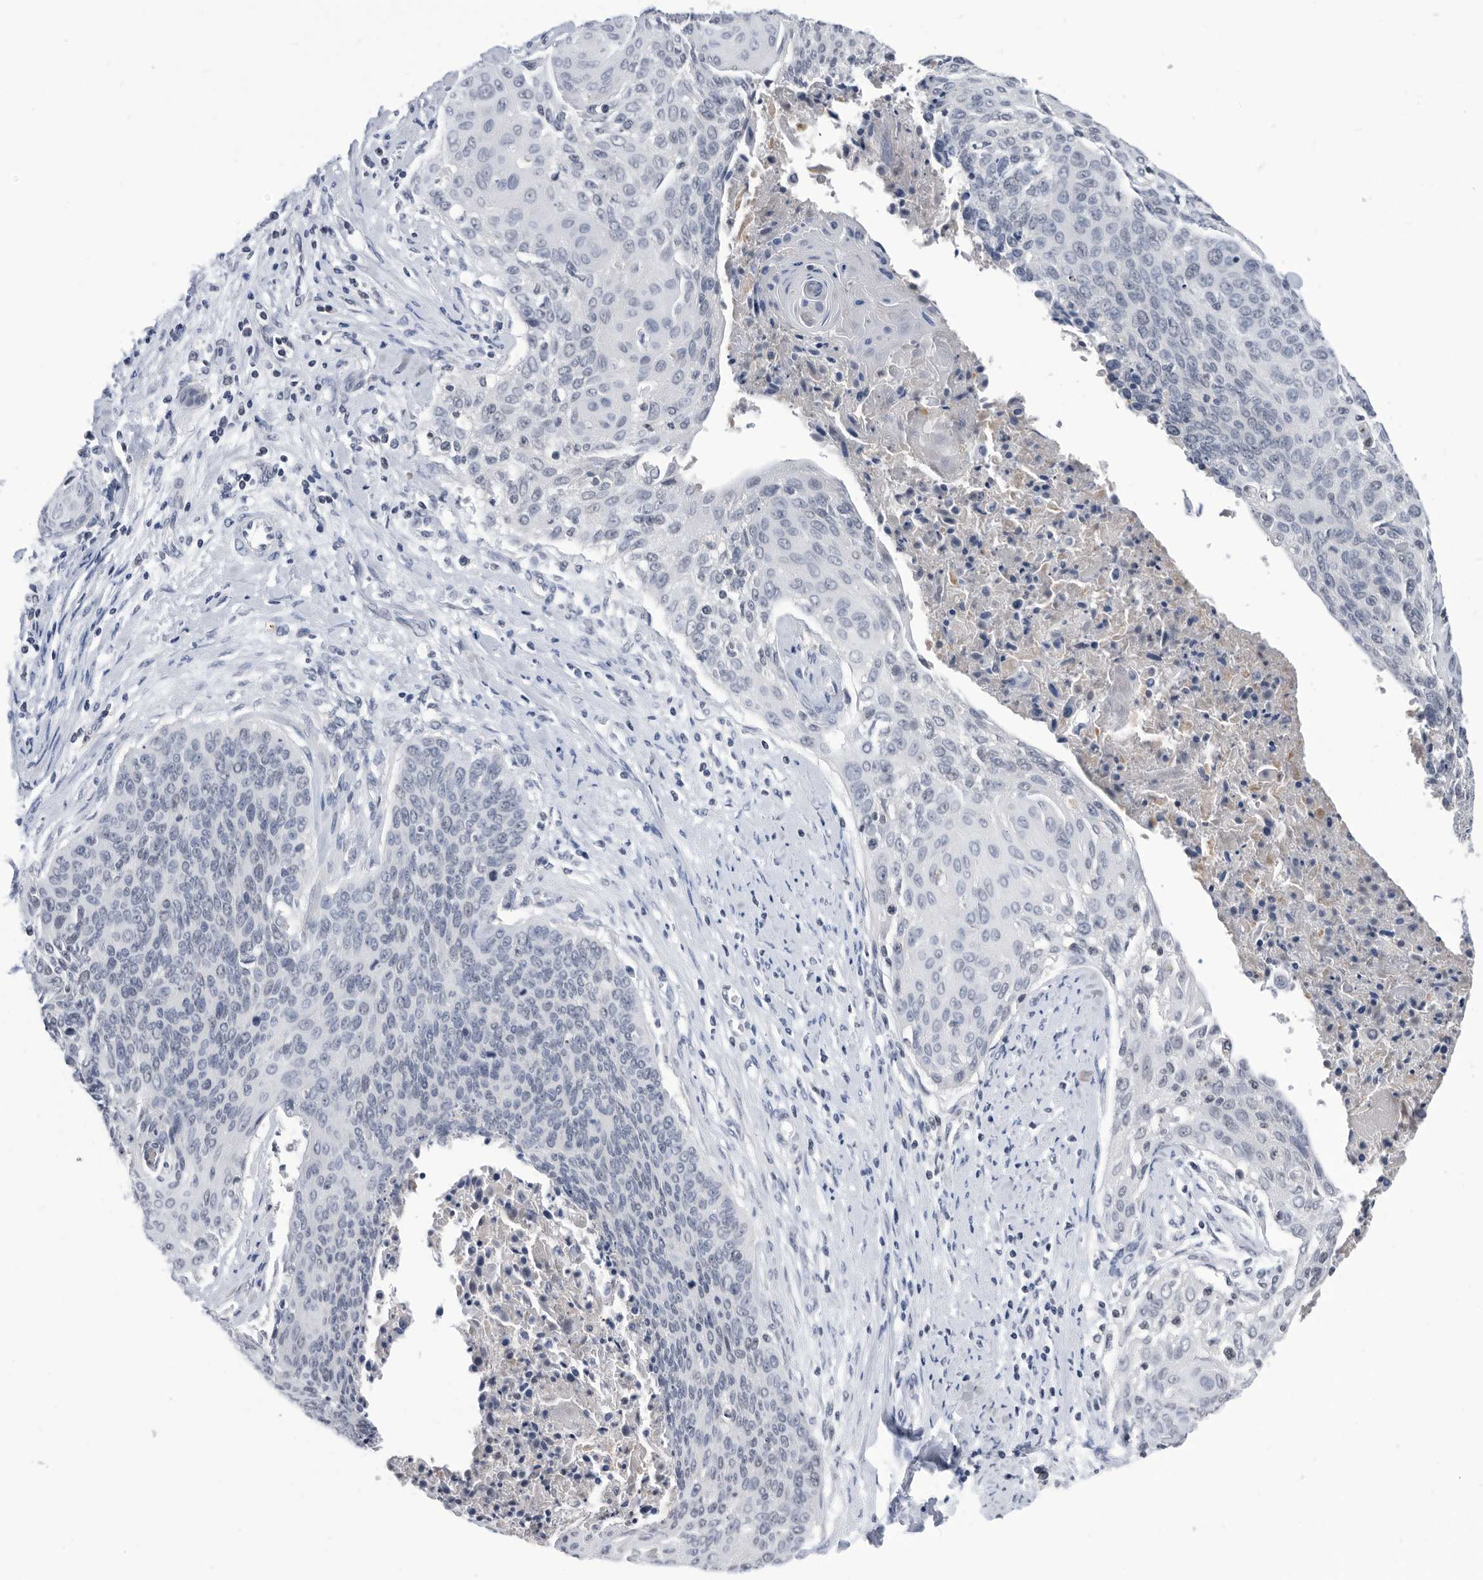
{"staining": {"intensity": "negative", "quantity": "none", "location": "none"}, "tissue": "cervical cancer", "cell_type": "Tumor cells", "image_type": "cancer", "snomed": [{"axis": "morphology", "description": "Squamous cell carcinoma, NOS"}, {"axis": "topography", "description": "Cervix"}], "caption": "Tumor cells show no significant protein positivity in cervical cancer.", "gene": "TSTD1", "patient": {"sex": "female", "age": 55}}